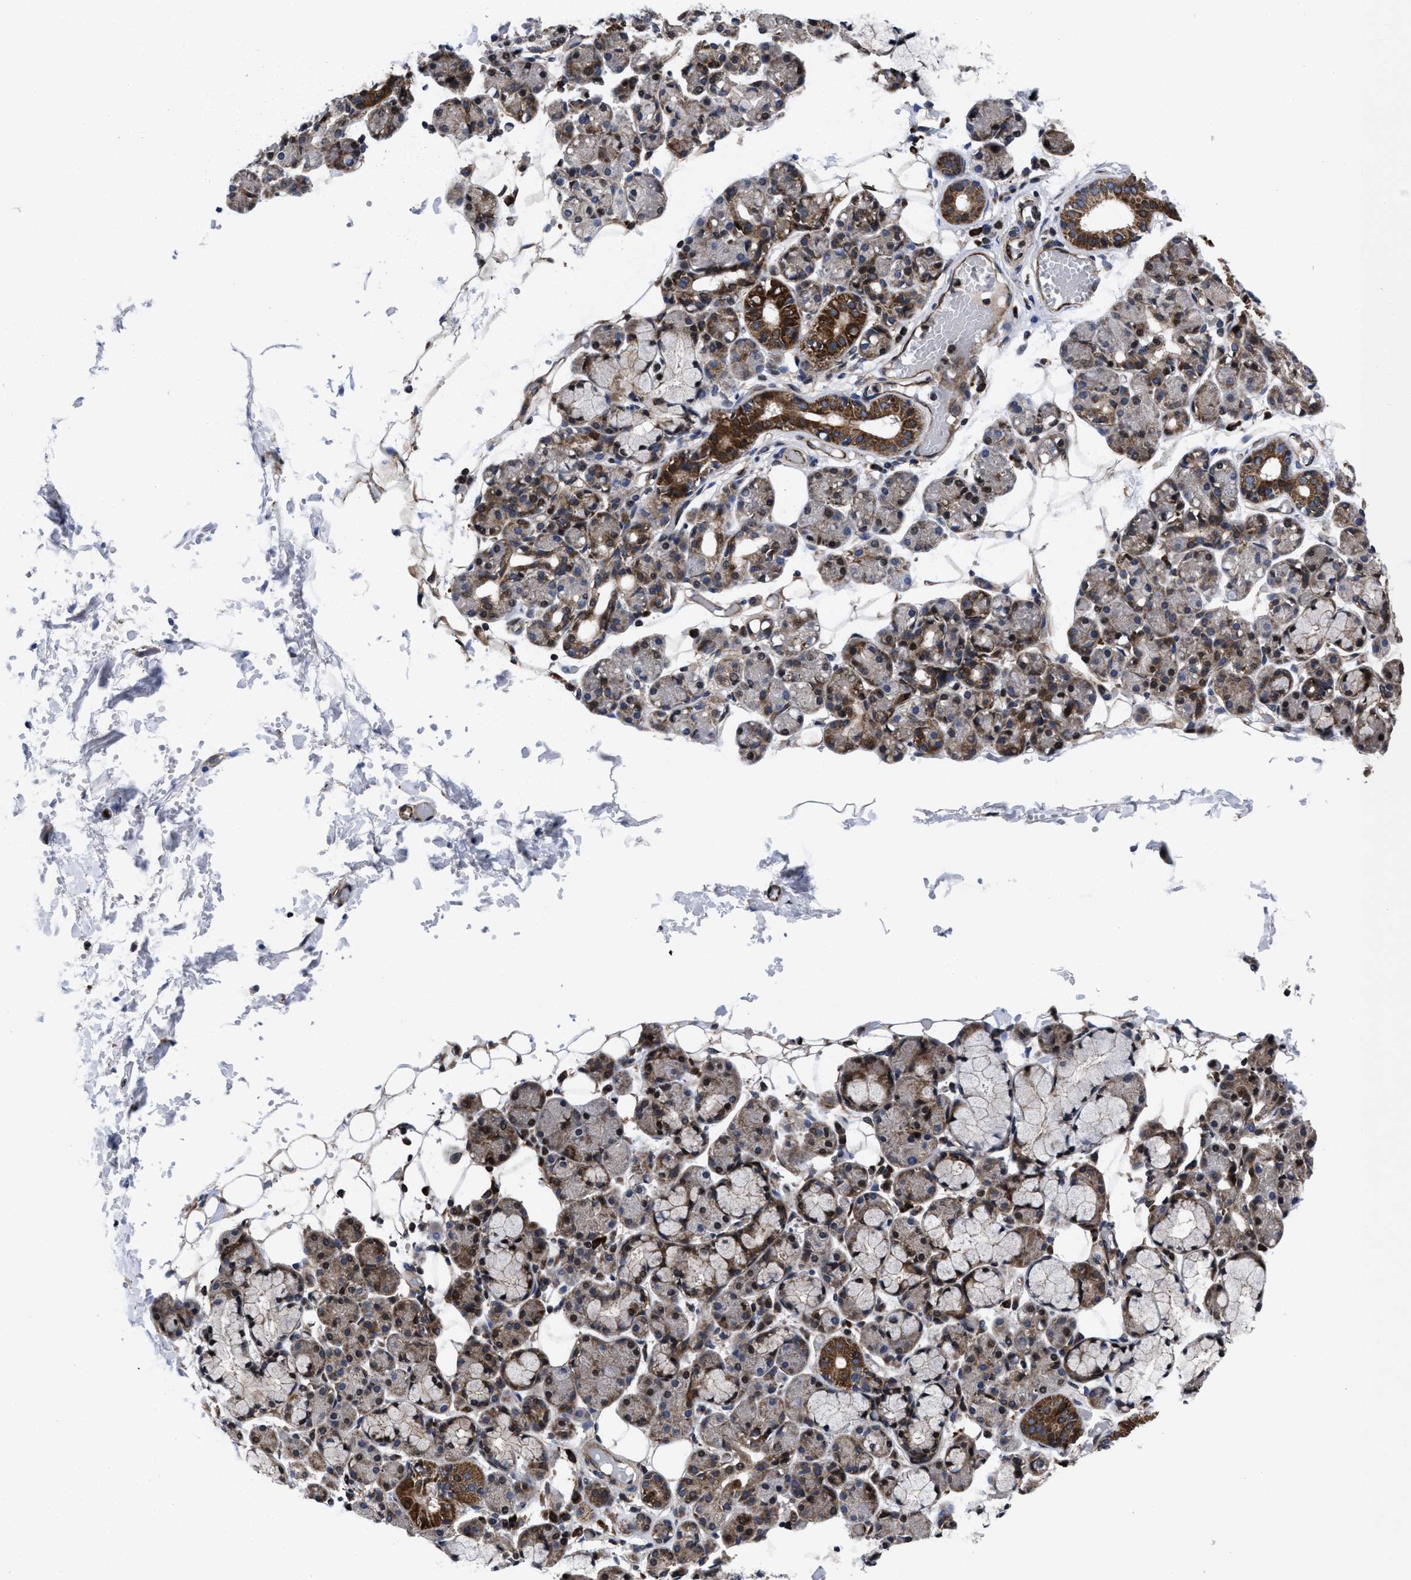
{"staining": {"intensity": "moderate", "quantity": "25%-75%", "location": "cytoplasmic/membranous"}, "tissue": "salivary gland", "cell_type": "Glandular cells", "image_type": "normal", "snomed": [{"axis": "morphology", "description": "Normal tissue, NOS"}, {"axis": "topography", "description": "Salivary gland"}], "caption": "IHC histopathology image of normal human salivary gland stained for a protein (brown), which demonstrates medium levels of moderate cytoplasmic/membranous staining in approximately 25%-75% of glandular cells.", "gene": "MRPL50", "patient": {"sex": "male", "age": 63}}